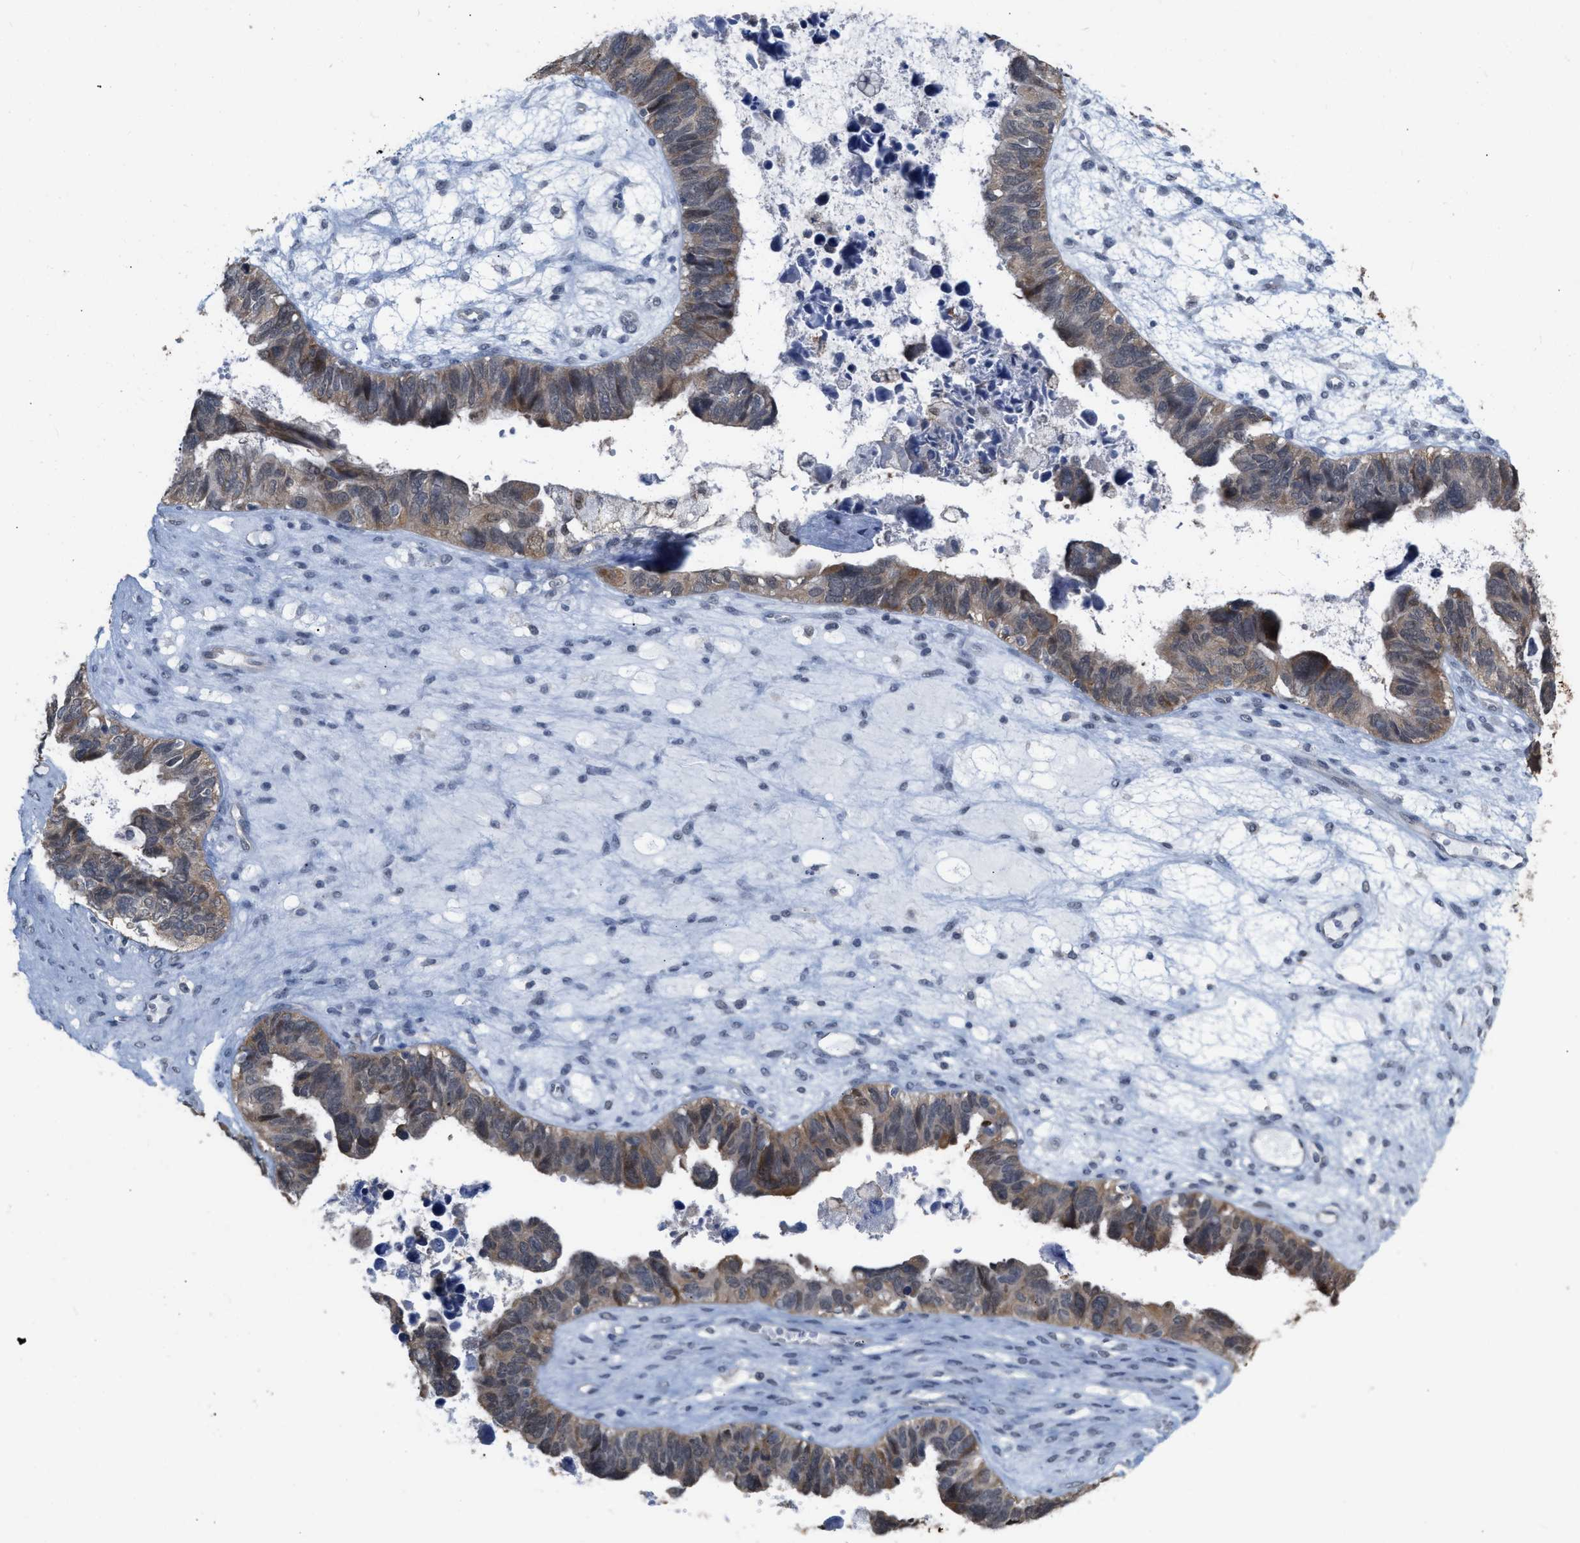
{"staining": {"intensity": "moderate", "quantity": ">75%", "location": "cytoplasmic/membranous"}, "tissue": "ovarian cancer", "cell_type": "Tumor cells", "image_type": "cancer", "snomed": [{"axis": "morphology", "description": "Cystadenocarcinoma, serous, NOS"}, {"axis": "topography", "description": "Ovary"}], "caption": "Immunohistochemical staining of human serous cystadenocarcinoma (ovarian) shows medium levels of moderate cytoplasmic/membranous protein positivity in about >75% of tumor cells.", "gene": "BAIAP2L1", "patient": {"sex": "female", "age": 79}}